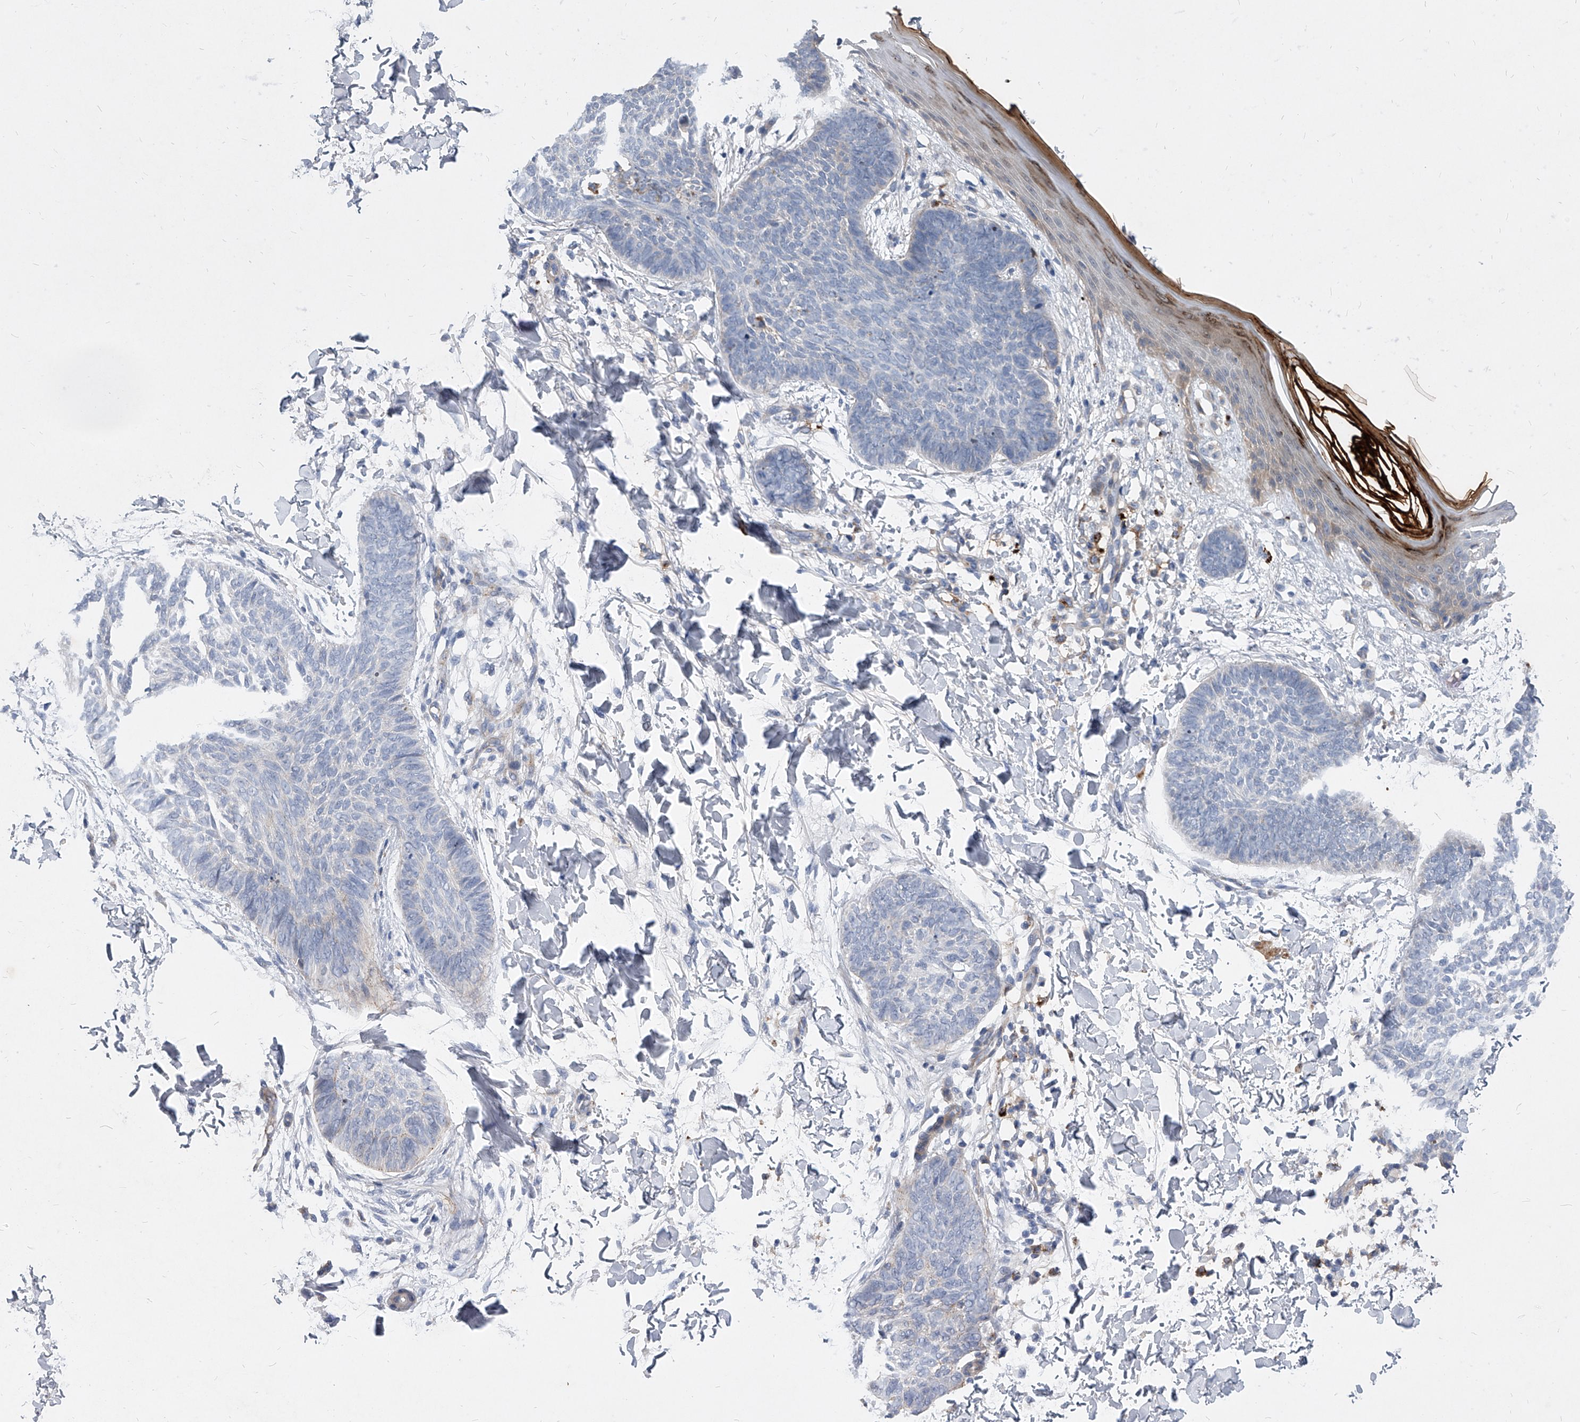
{"staining": {"intensity": "negative", "quantity": "none", "location": "none"}, "tissue": "skin cancer", "cell_type": "Tumor cells", "image_type": "cancer", "snomed": [{"axis": "morphology", "description": "Normal tissue, NOS"}, {"axis": "morphology", "description": "Basal cell carcinoma"}, {"axis": "topography", "description": "Skin"}], "caption": "Skin cancer was stained to show a protein in brown. There is no significant expression in tumor cells.", "gene": "MINDY4", "patient": {"sex": "male", "age": 50}}